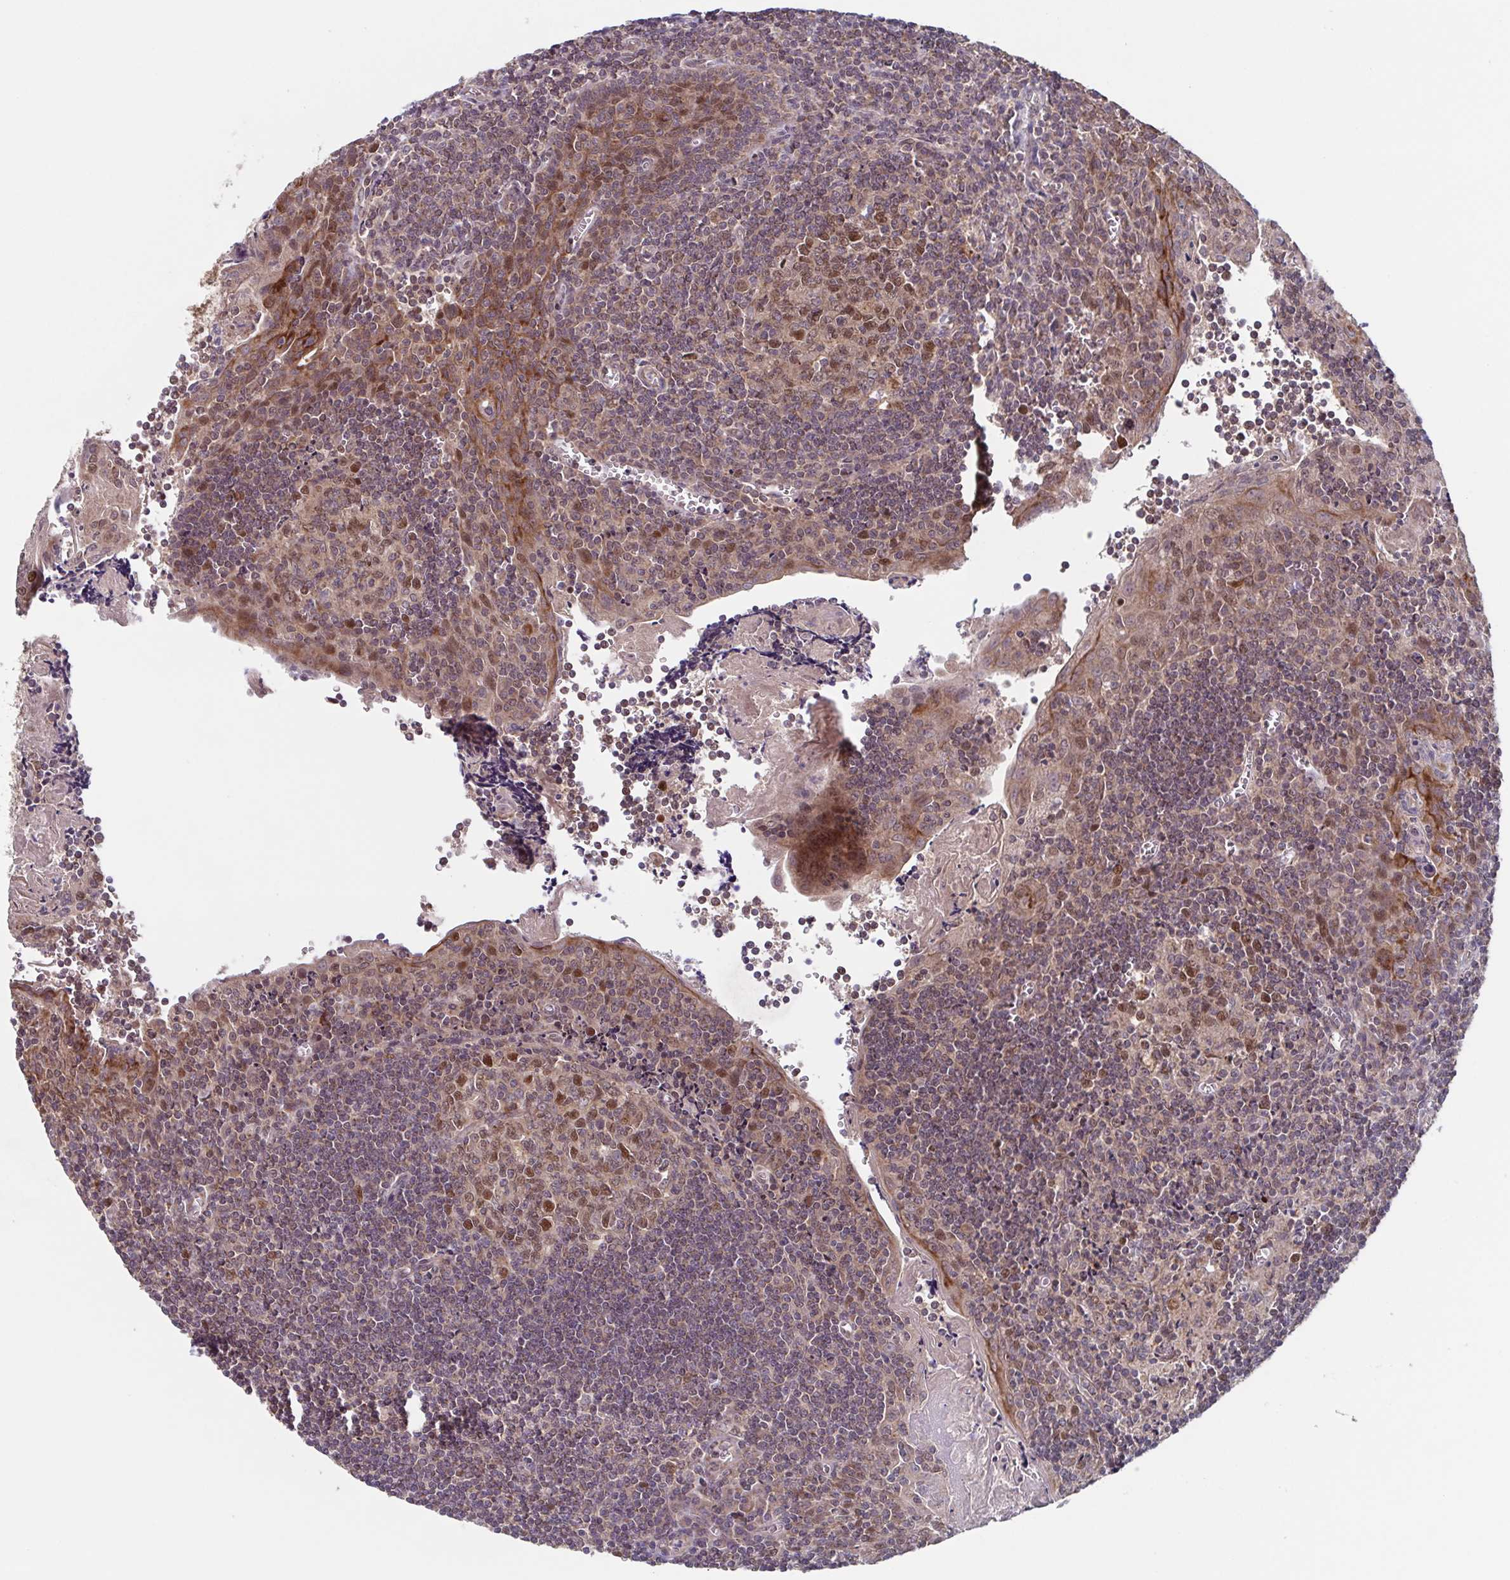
{"staining": {"intensity": "moderate", "quantity": "25%-75%", "location": "cytoplasmic/membranous,nuclear"}, "tissue": "tonsil", "cell_type": "Germinal center cells", "image_type": "normal", "snomed": [{"axis": "morphology", "description": "Normal tissue, NOS"}, {"axis": "morphology", "description": "Inflammation, NOS"}, {"axis": "topography", "description": "Tonsil"}], "caption": "A brown stain shows moderate cytoplasmic/membranous,nuclear positivity of a protein in germinal center cells of benign tonsil. (DAB = brown stain, brightfield microscopy at high magnification).", "gene": "TTC19", "patient": {"sex": "female", "age": 31}}